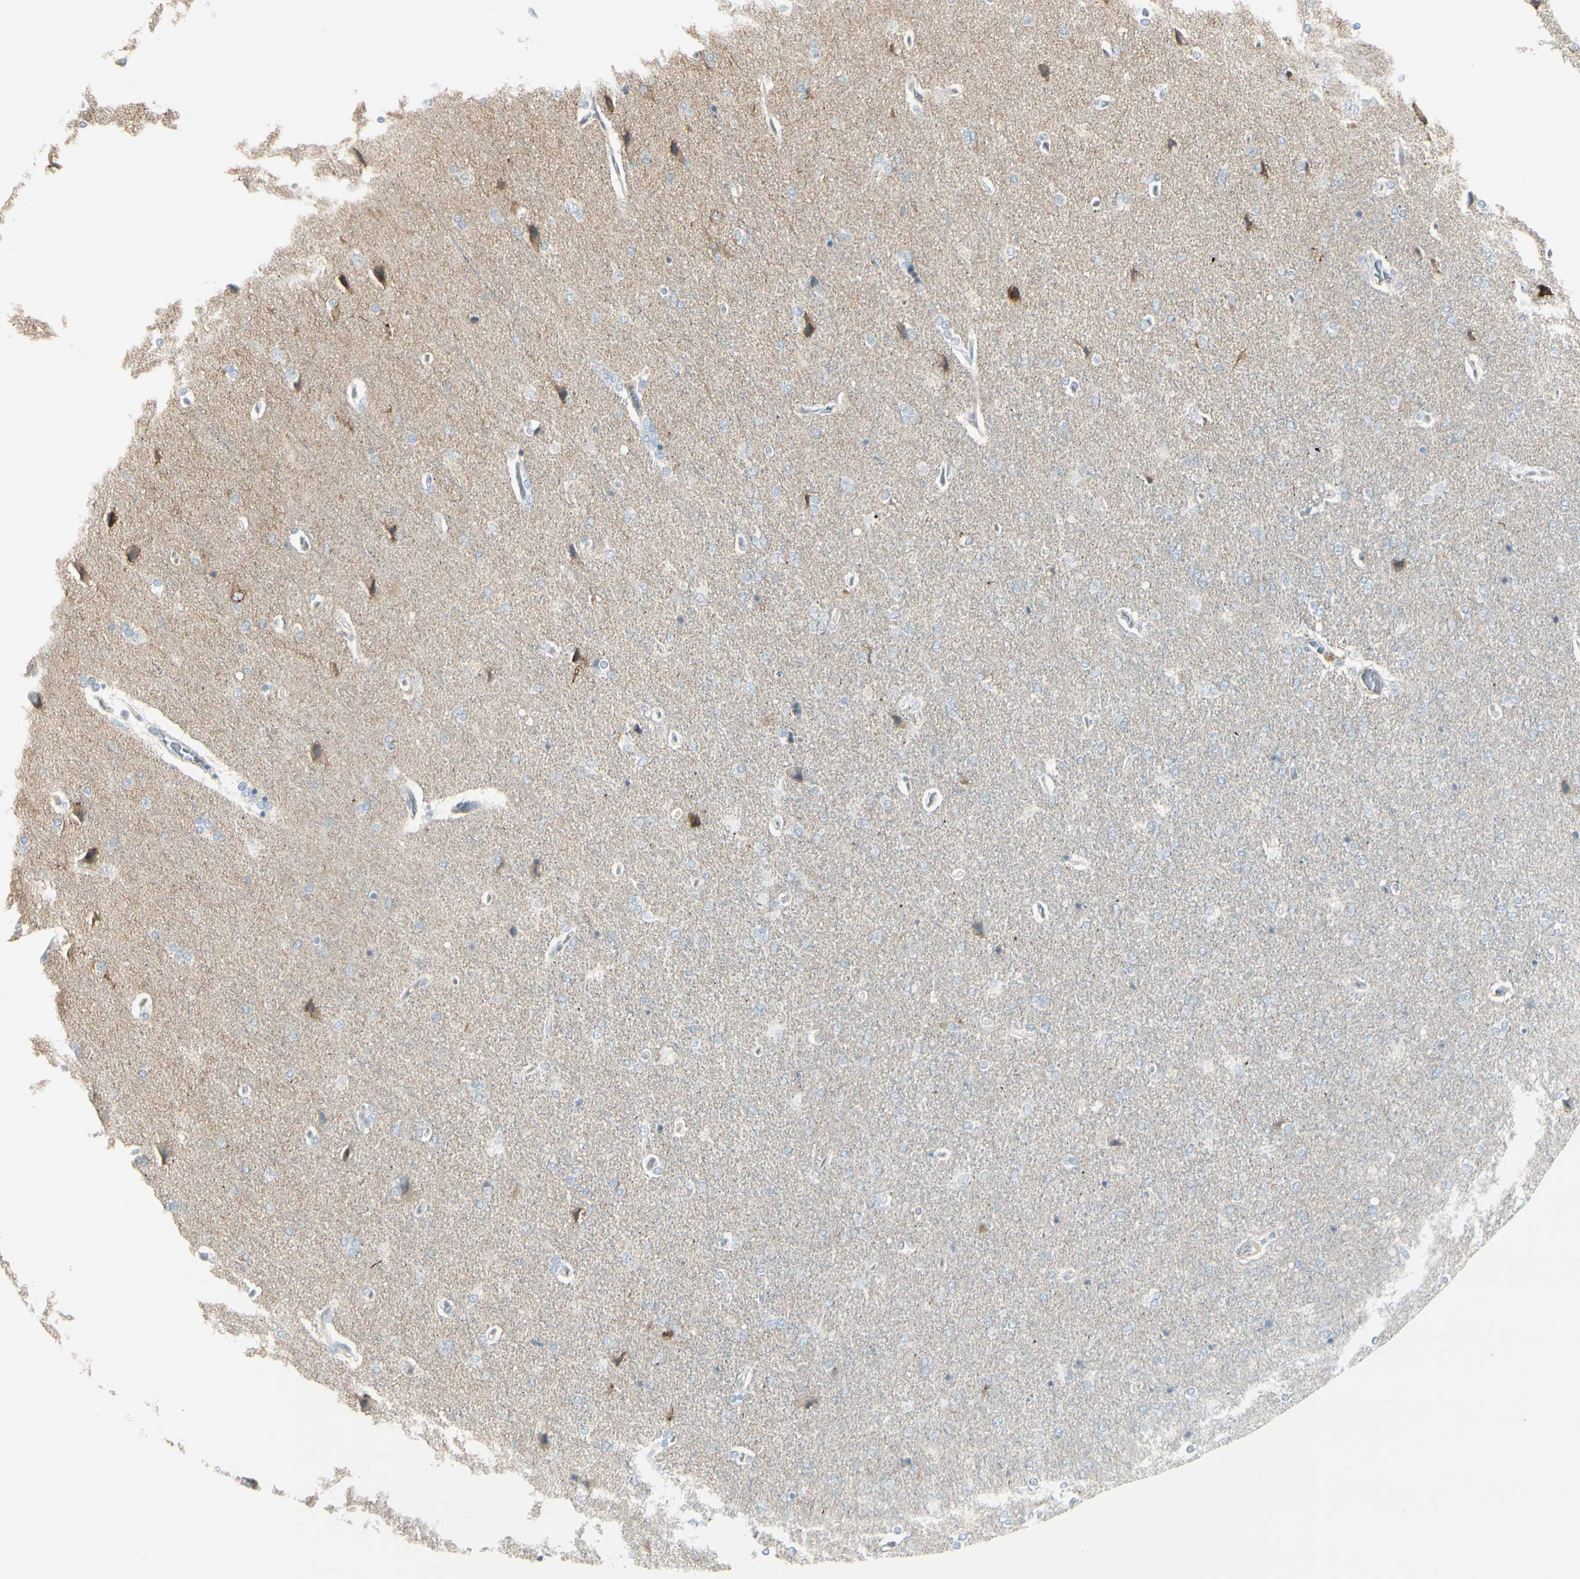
{"staining": {"intensity": "negative", "quantity": "none", "location": "none"}, "tissue": "cerebral cortex", "cell_type": "Endothelial cells", "image_type": "normal", "snomed": [{"axis": "morphology", "description": "Normal tissue, NOS"}, {"axis": "topography", "description": "Cerebral cortex"}], "caption": "This is a photomicrograph of immunohistochemistry (IHC) staining of benign cerebral cortex, which shows no expression in endothelial cells.", "gene": "CACNA2D1", "patient": {"sex": "male", "age": 62}}